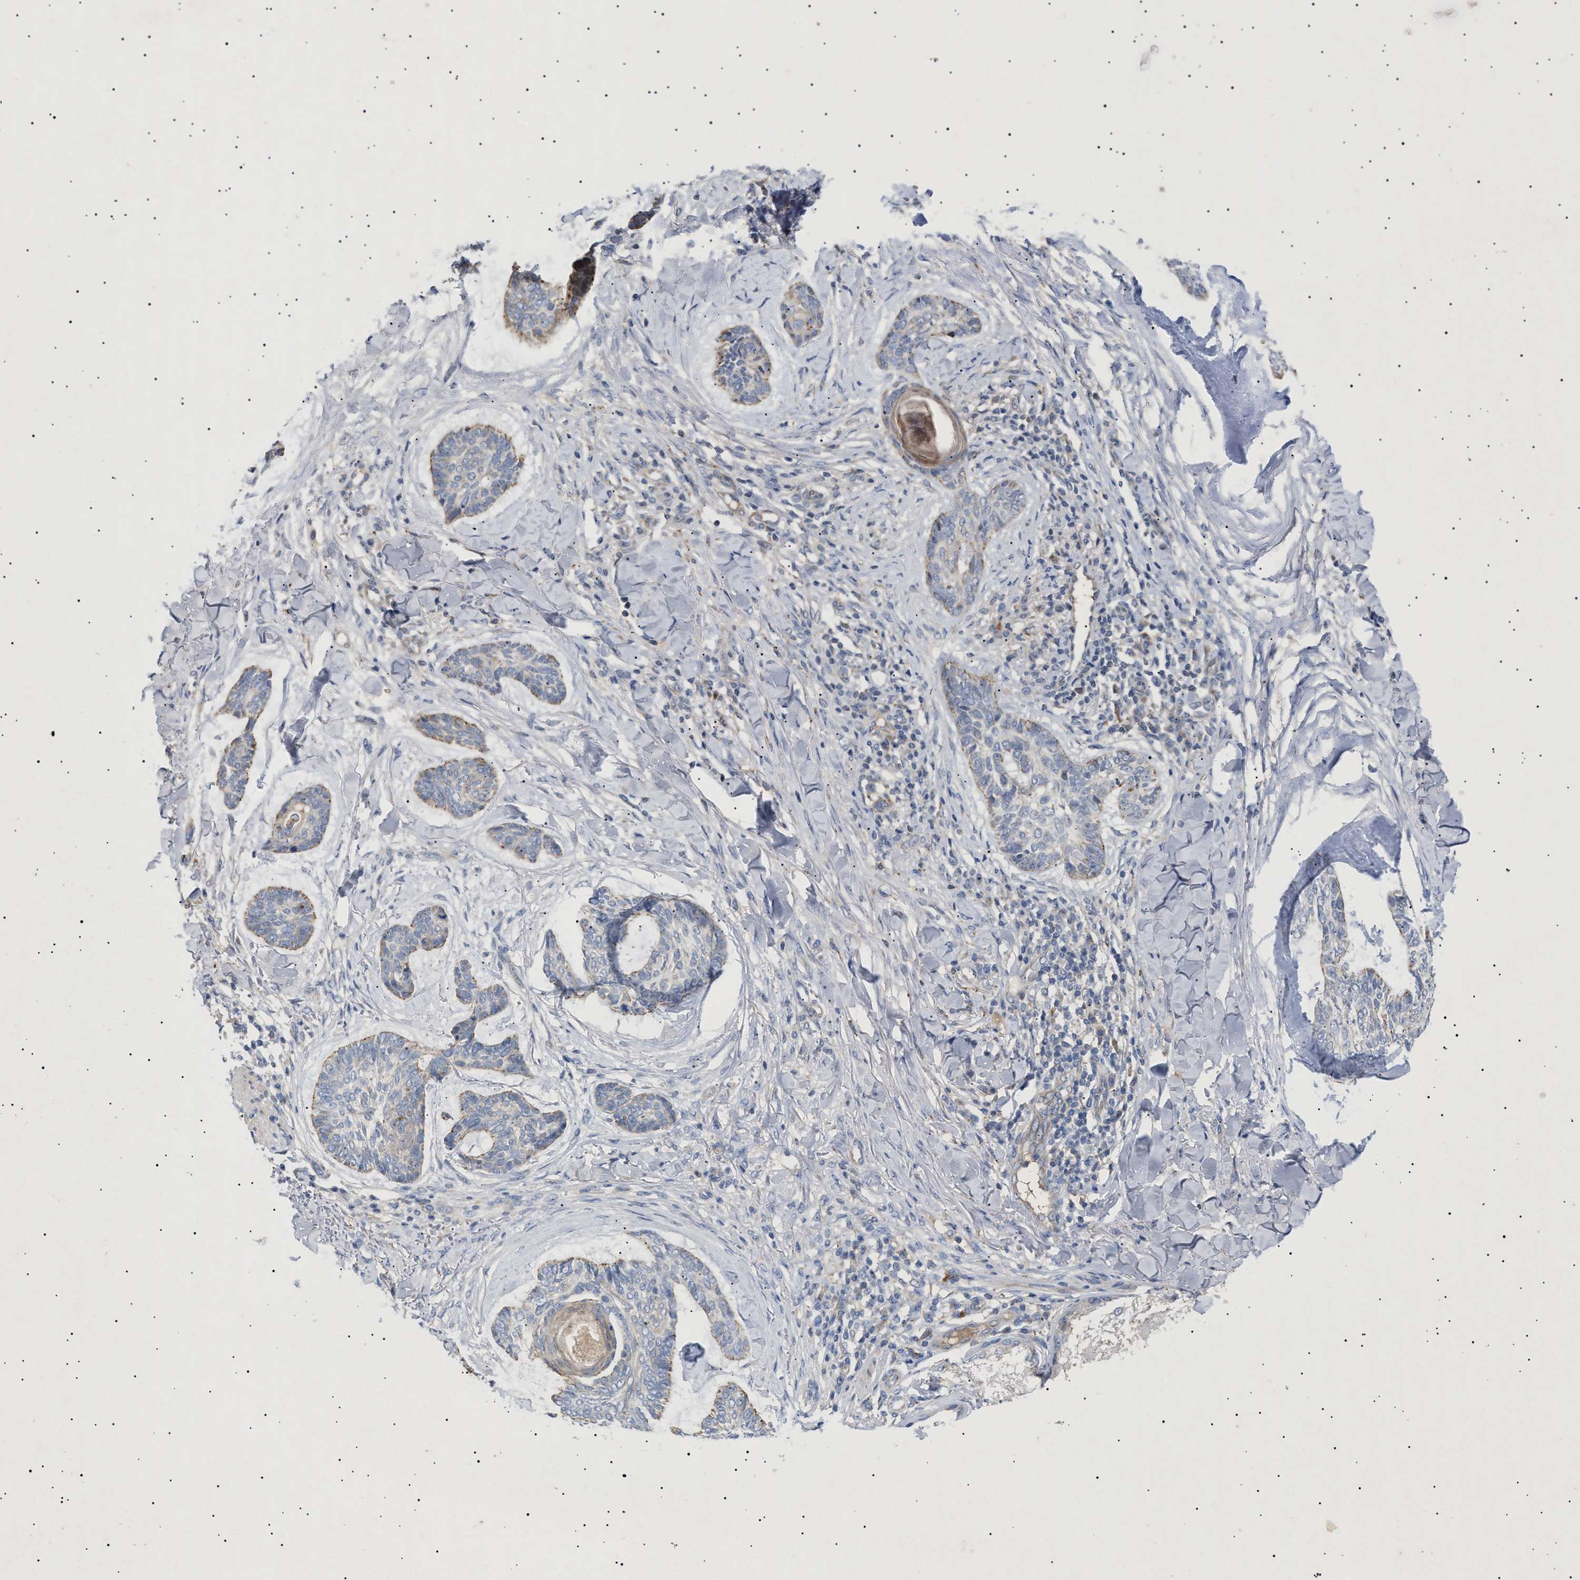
{"staining": {"intensity": "weak", "quantity": "25%-75%", "location": "cytoplasmic/membranous"}, "tissue": "skin cancer", "cell_type": "Tumor cells", "image_type": "cancer", "snomed": [{"axis": "morphology", "description": "Basal cell carcinoma"}, {"axis": "topography", "description": "Skin"}], "caption": "Protein expression analysis of human skin cancer reveals weak cytoplasmic/membranous expression in about 25%-75% of tumor cells.", "gene": "SIRT5", "patient": {"sex": "male", "age": 43}}